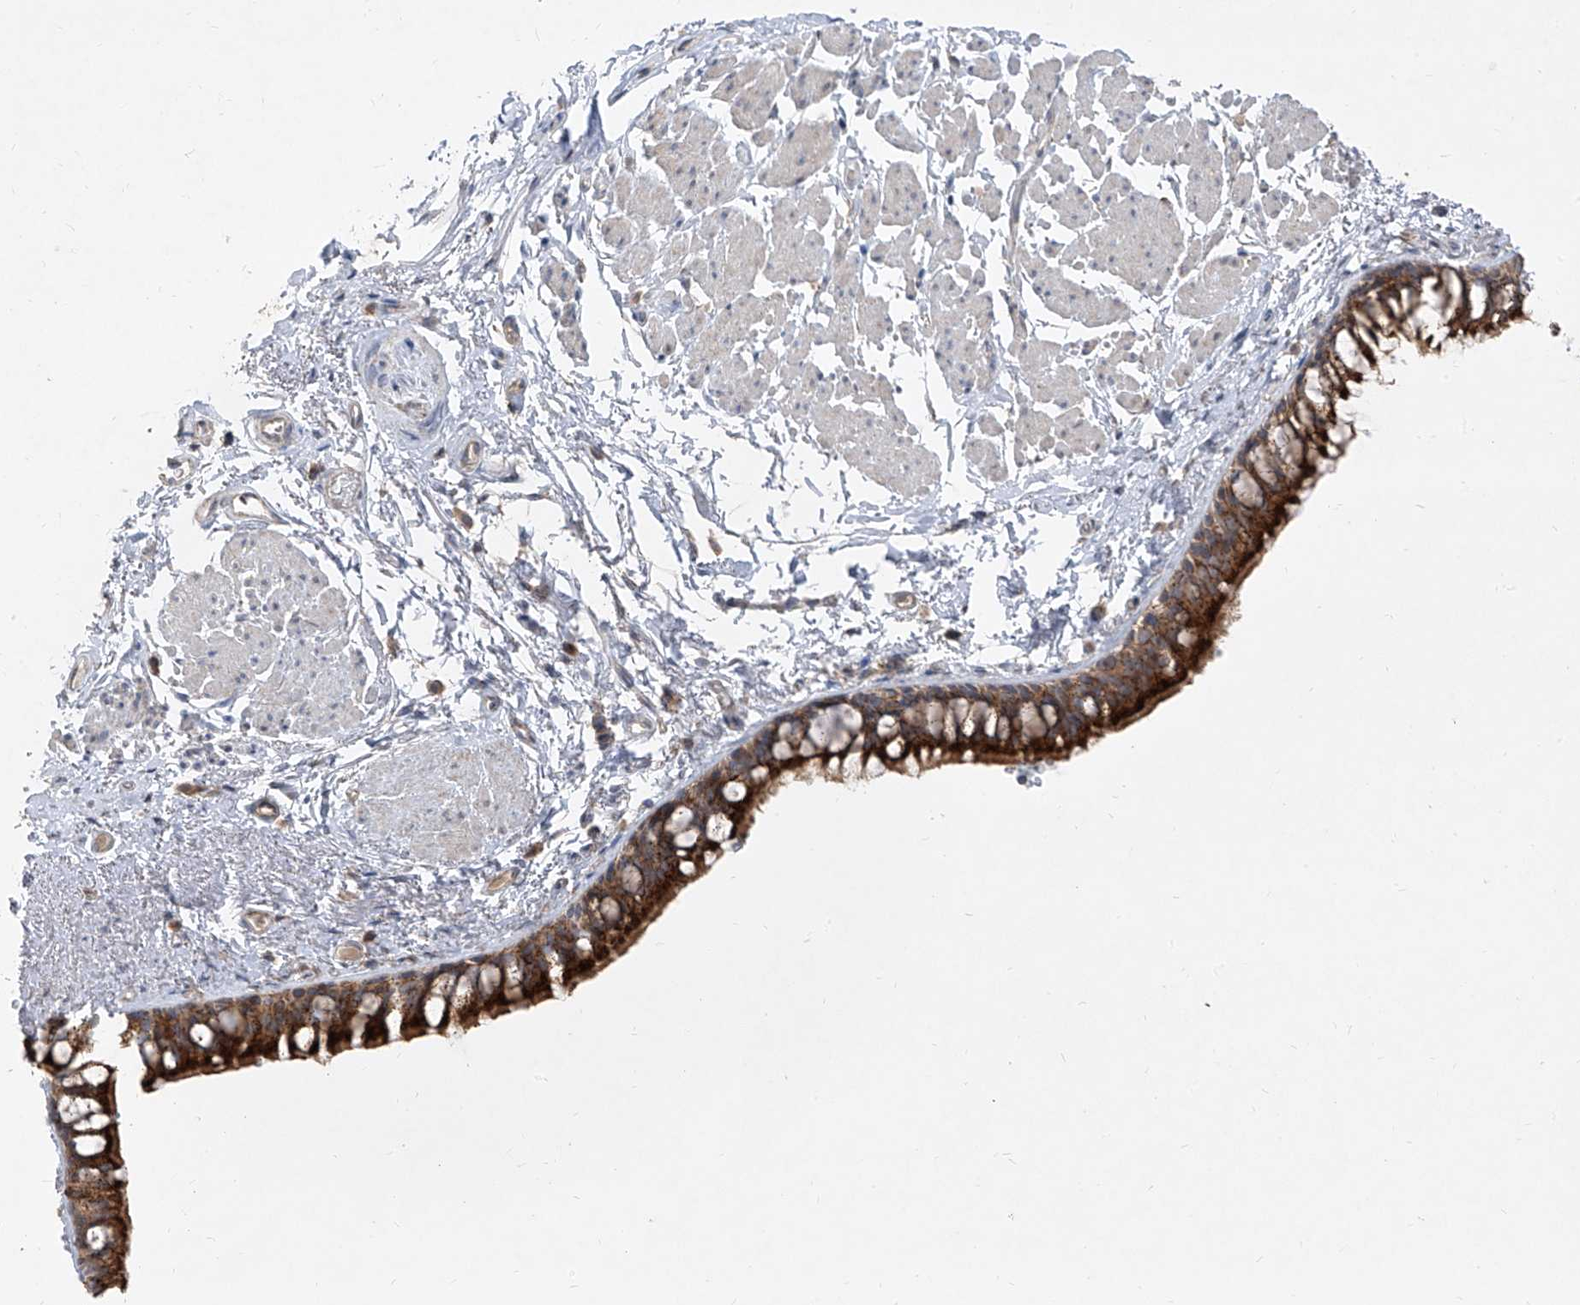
{"staining": {"intensity": "strong", "quantity": ">75%", "location": "cytoplasmic/membranous"}, "tissue": "bronchus", "cell_type": "Respiratory epithelial cells", "image_type": "normal", "snomed": [{"axis": "morphology", "description": "Normal tissue, NOS"}, {"axis": "topography", "description": "Cartilage tissue"}, {"axis": "topography", "description": "Bronchus"}], "caption": "Brown immunohistochemical staining in unremarkable bronchus shows strong cytoplasmic/membranous expression in about >75% of respiratory epithelial cells.", "gene": "ABCD3", "patient": {"sex": "female", "age": 73}}